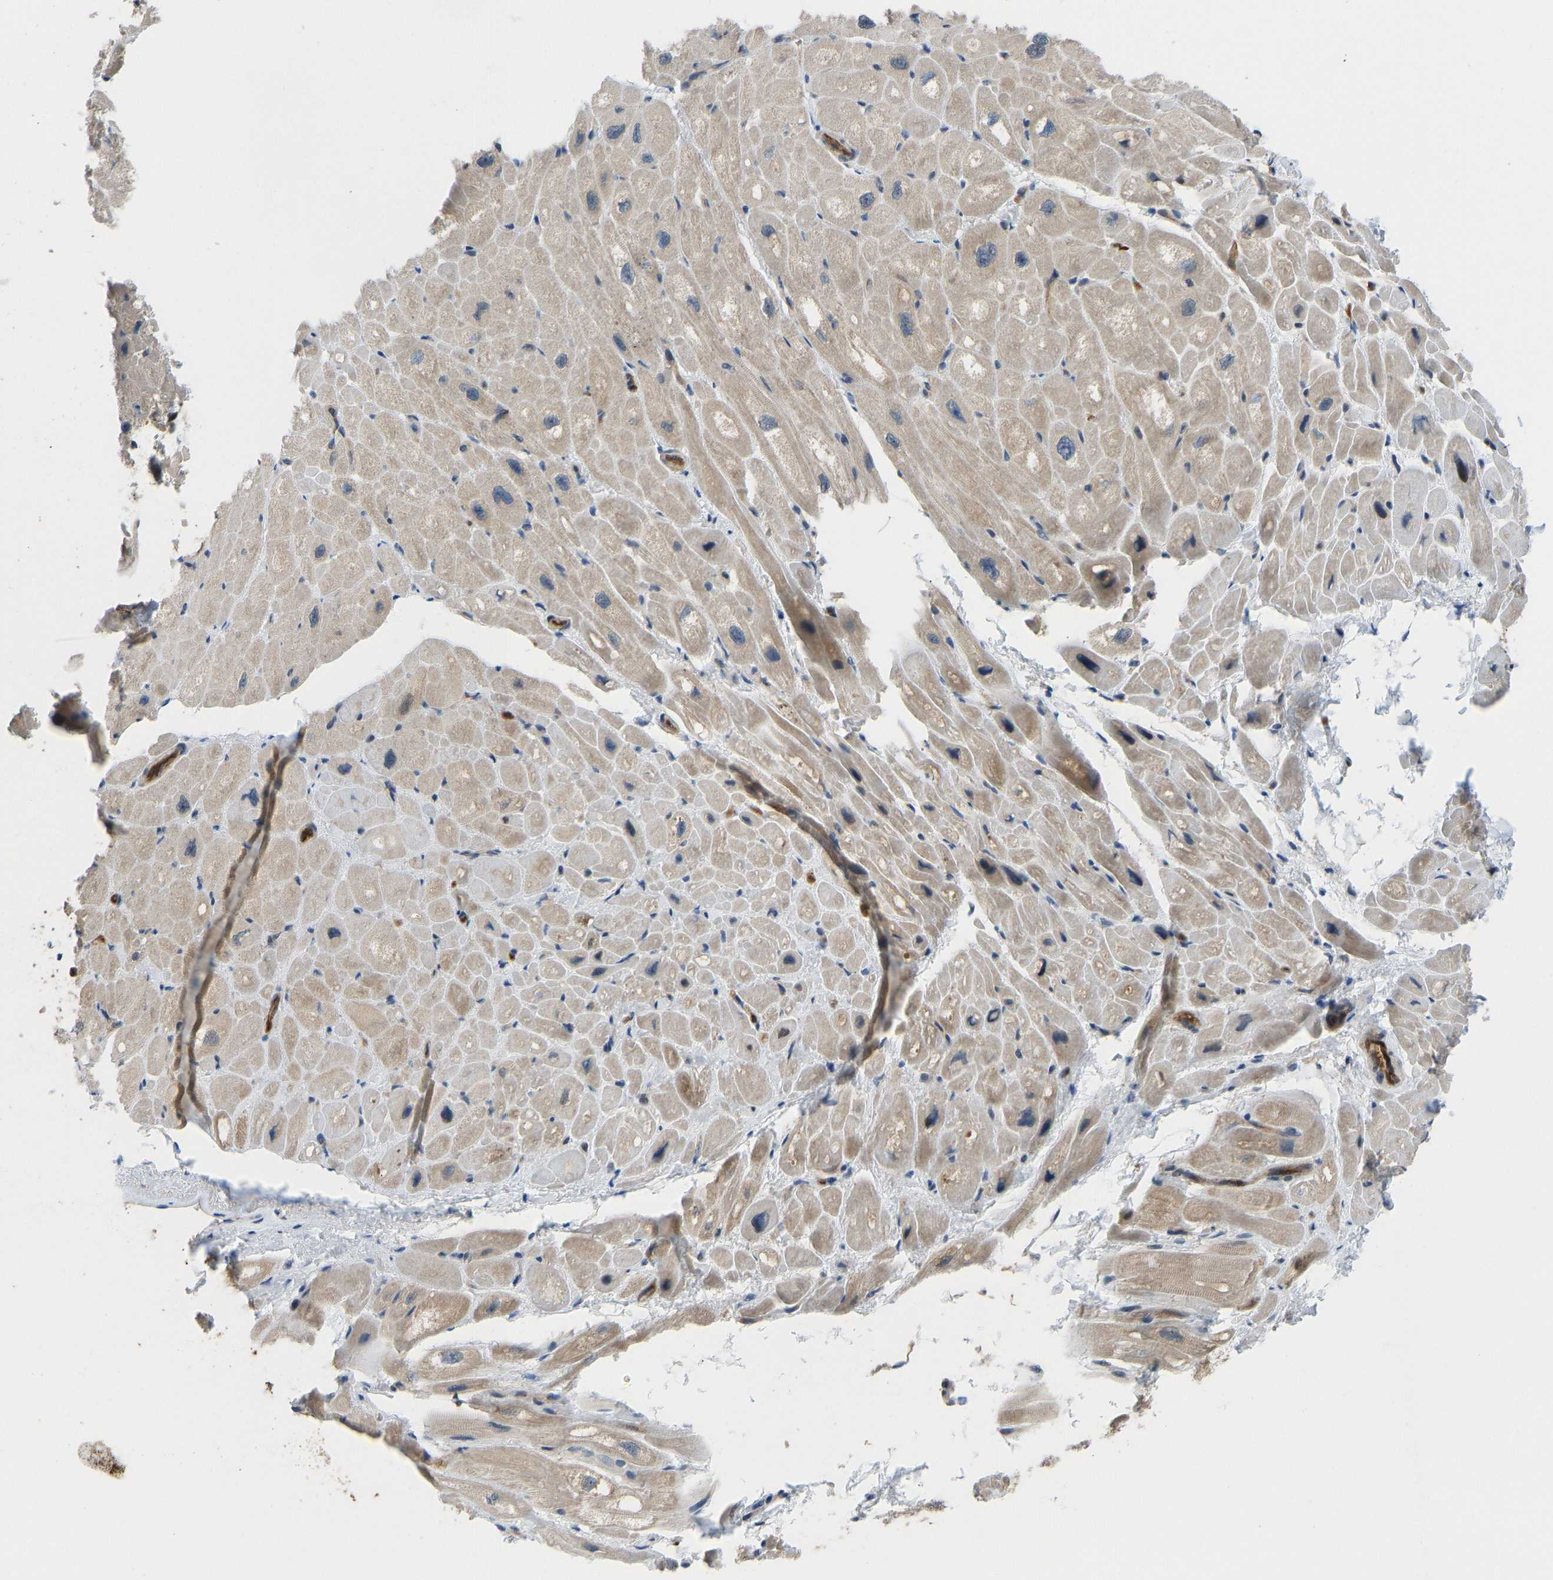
{"staining": {"intensity": "moderate", "quantity": "<25%", "location": "cytoplasmic/membranous"}, "tissue": "heart muscle", "cell_type": "Cardiomyocytes", "image_type": "normal", "snomed": [{"axis": "morphology", "description": "Normal tissue, NOS"}, {"axis": "topography", "description": "Heart"}], "caption": "Benign heart muscle was stained to show a protein in brown. There is low levels of moderate cytoplasmic/membranous positivity in approximately <25% of cardiomyocytes. The staining was performed using DAB, with brown indicating positive protein expression. Nuclei are stained blue with hematoxylin.", "gene": "CCT8", "patient": {"sex": "male", "age": 49}}